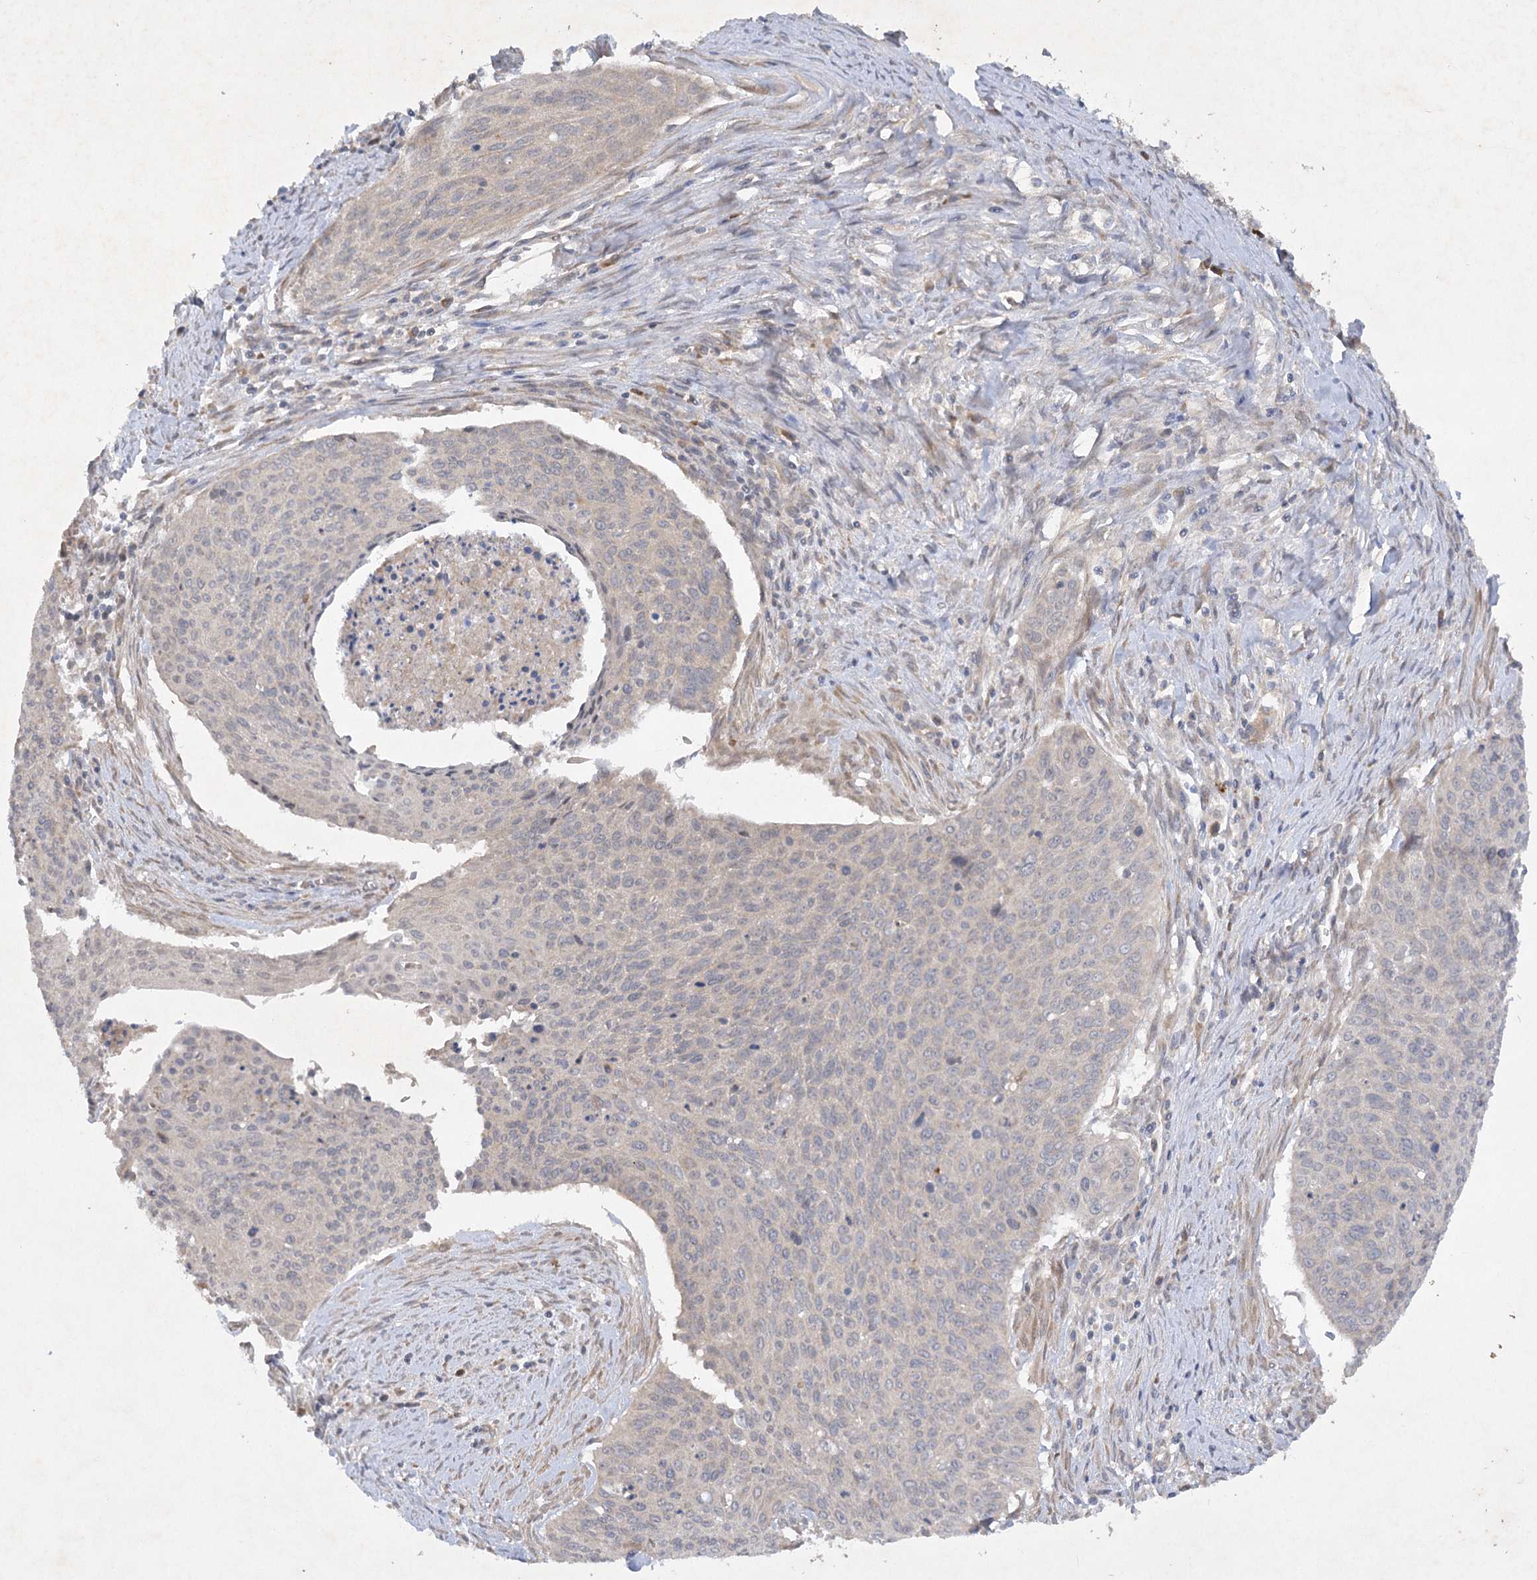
{"staining": {"intensity": "weak", "quantity": "<25%", "location": "cytoplasmic/membranous"}, "tissue": "cervical cancer", "cell_type": "Tumor cells", "image_type": "cancer", "snomed": [{"axis": "morphology", "description": "Squamous cell carcinoma, NOS"}, {"axis": "topography", "description": "Cervix"}], "caption": "This is an immunohistochemistry photomicrograph of human squamous cell carcinoma (cervical). There is no staining in tumor cells.", "gene": "TRAF3IP1", "patient": {"sex": "female", "age": 55}}